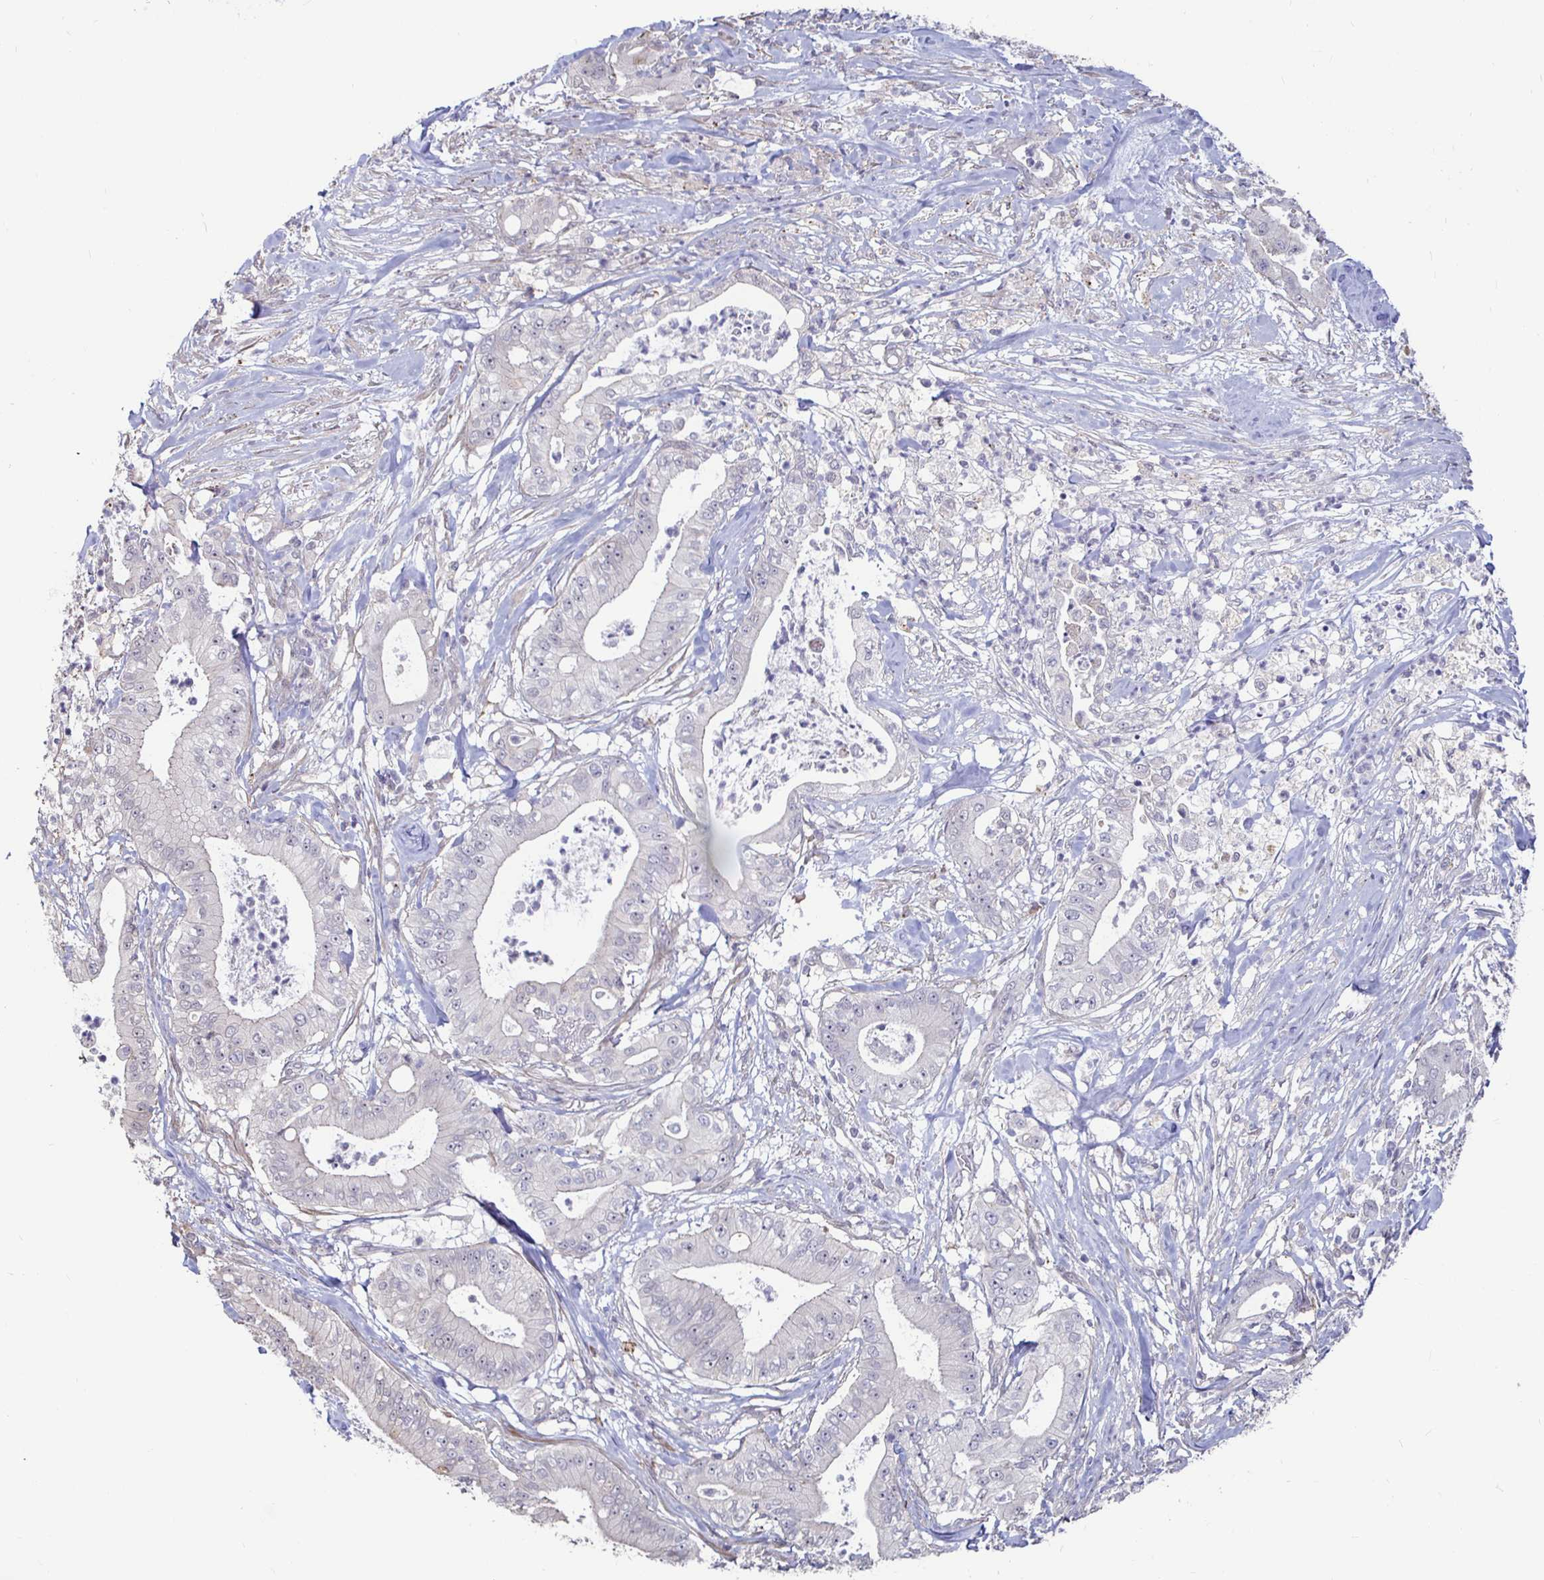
{"staining": {"intensity": "negative", "quantity": "none", "location": "none"}, "tissue": "pancreatic cancer", "cell_type": "Tumor cells", "image_type": "cancer", "snomed": [{"axis": "morphology", "description": "Adenocarcinoma, NOS"}, {"axis": "topography", "description": "Pancreas"}], "caption": "This is a photomicrograph of IHC staining of adenocarcinoma (pancreatic), which shows no staining in tumor cells.", "gene": "CAPN11", "patient": {"sex": "male", "age": 71}}